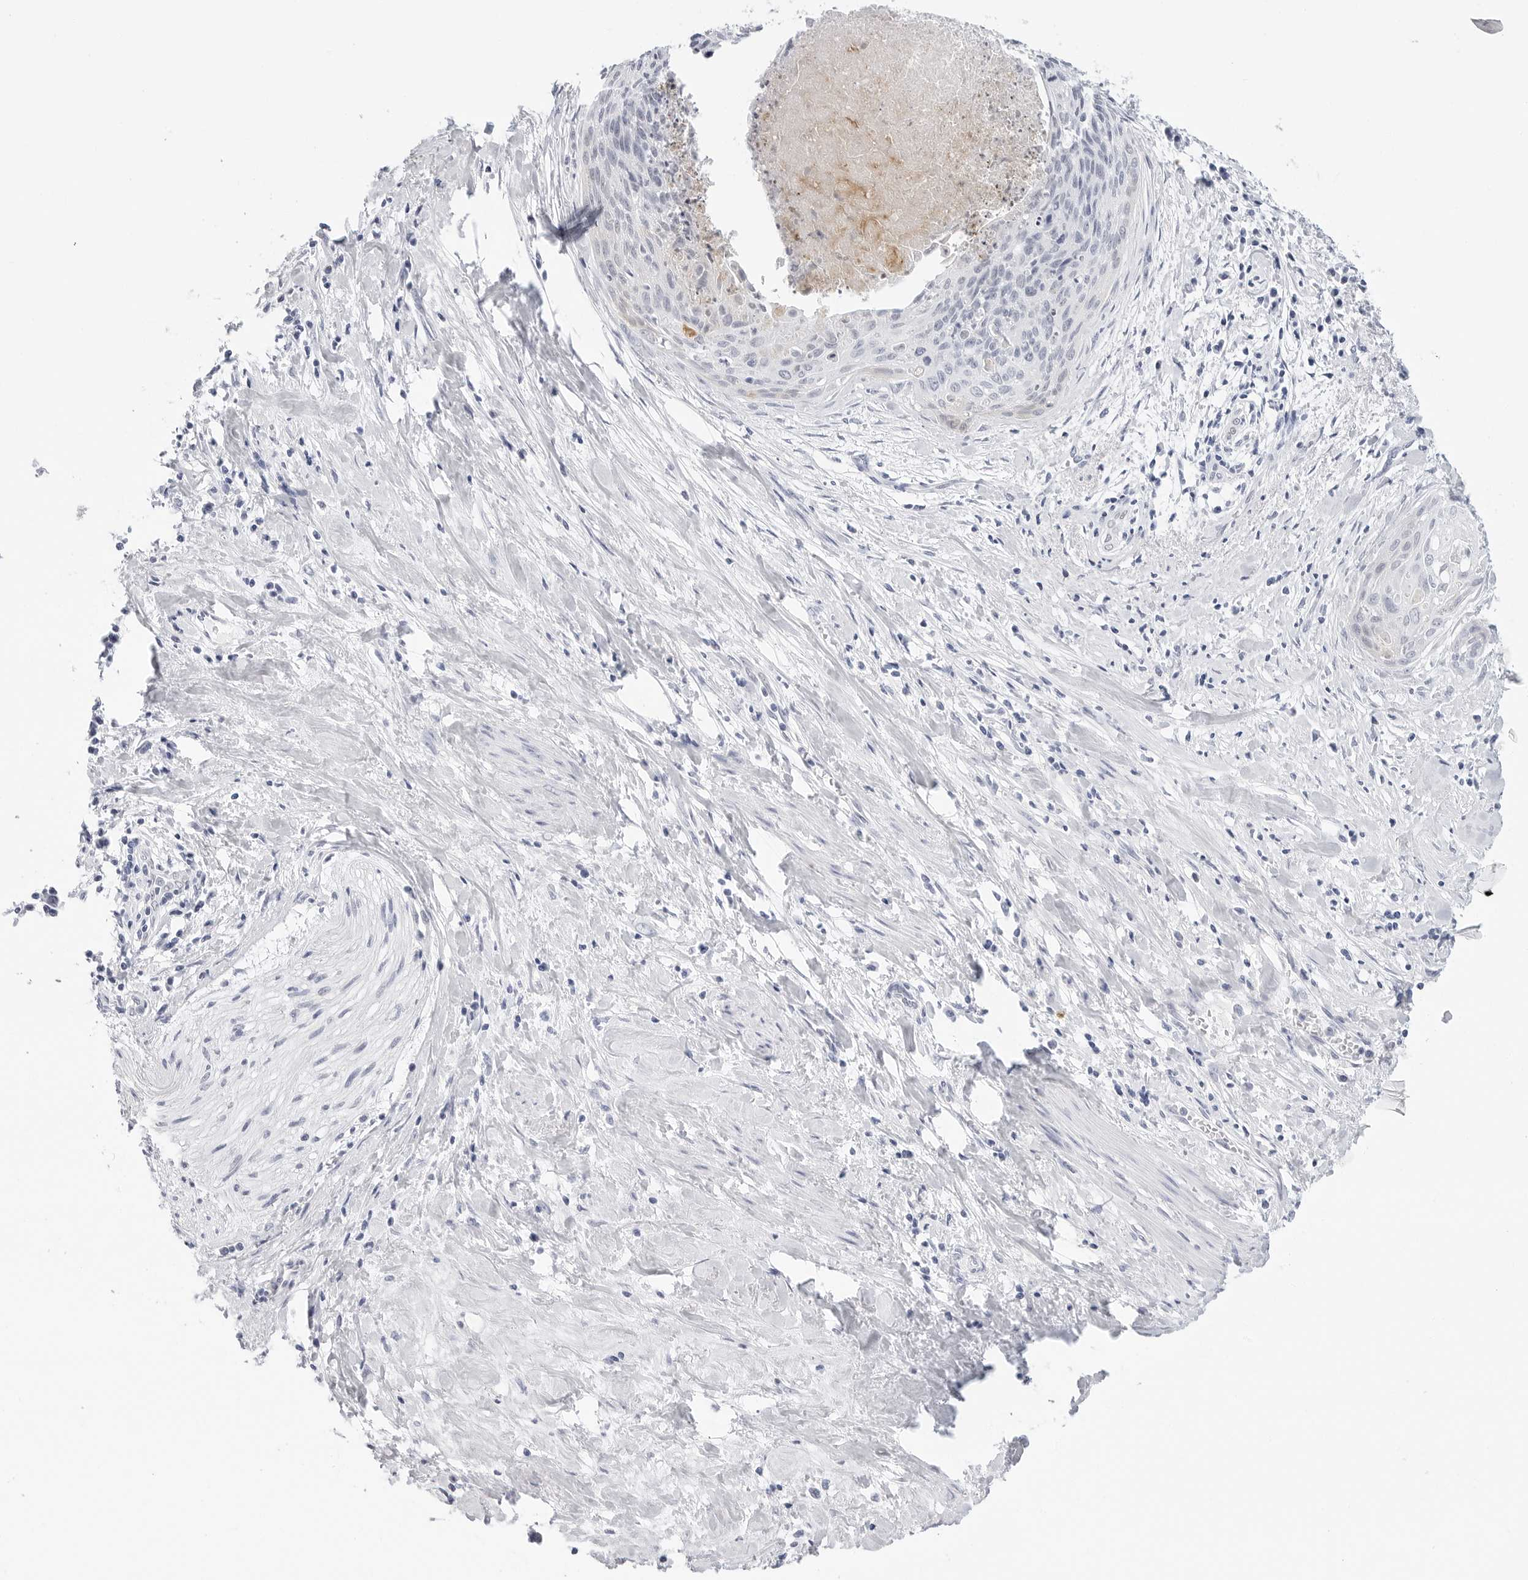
{"staining": {"intensity": "negative", "quantity": "none", "location": "none"}, "tissue": "cervical cancer", "cell_type": "Tumor cells", "image_type": "cancer", "snomed": [{"axis": "morphology", "description": "Squamous cell carcinoma, NOS"}, {"axis": "topography", "description": "Cervix"}], "caption": "IHC of cervical cancer (squamous cell carcinoma) displays no staining in tumor cells.", "gene": "SLC19A1", "patient": {"sex": "female", "age": 55}}